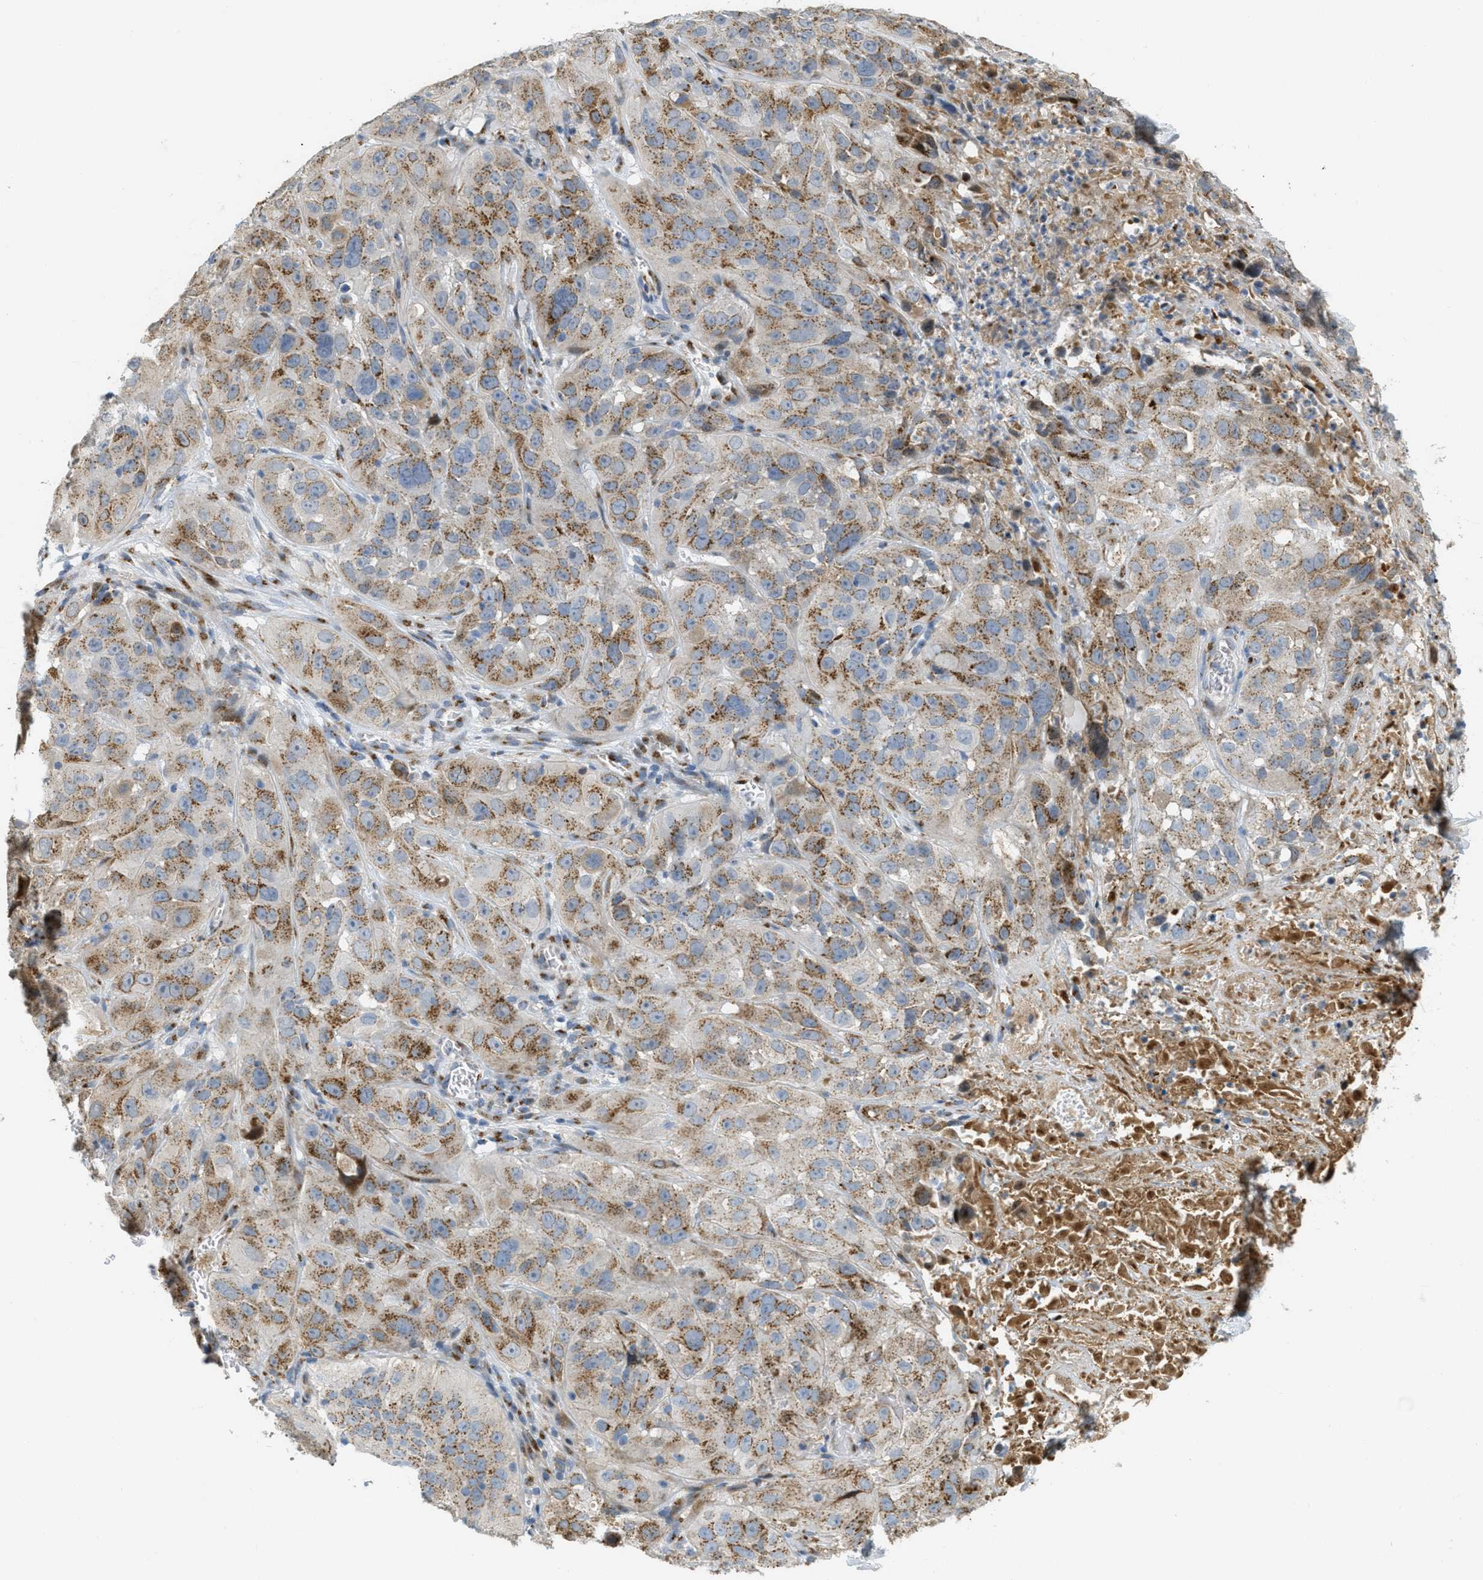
{"staining": {"intensity": "moderate", "quantity": ">75%", "location": "cytoplasmic/membranous"}, "tissue": "cervical cancer", "cell_type": "Tumor cells", "image_type": "cancer", "snomed": [{"axis": "morphology", "description": "Squamous cell carcinoma, NOS"}, {"axis": "topography", "description": "Cervix"}], "caption": "A high-resolution micrograph shows IHC staining of squamous cell carcinoma (cervical), which exhibits moderate cytoplasmic/membranous positivity in about >75% of tumor cells.", "gene": "ZFPL1", "patient": {"sex": "female", "age": 32}}